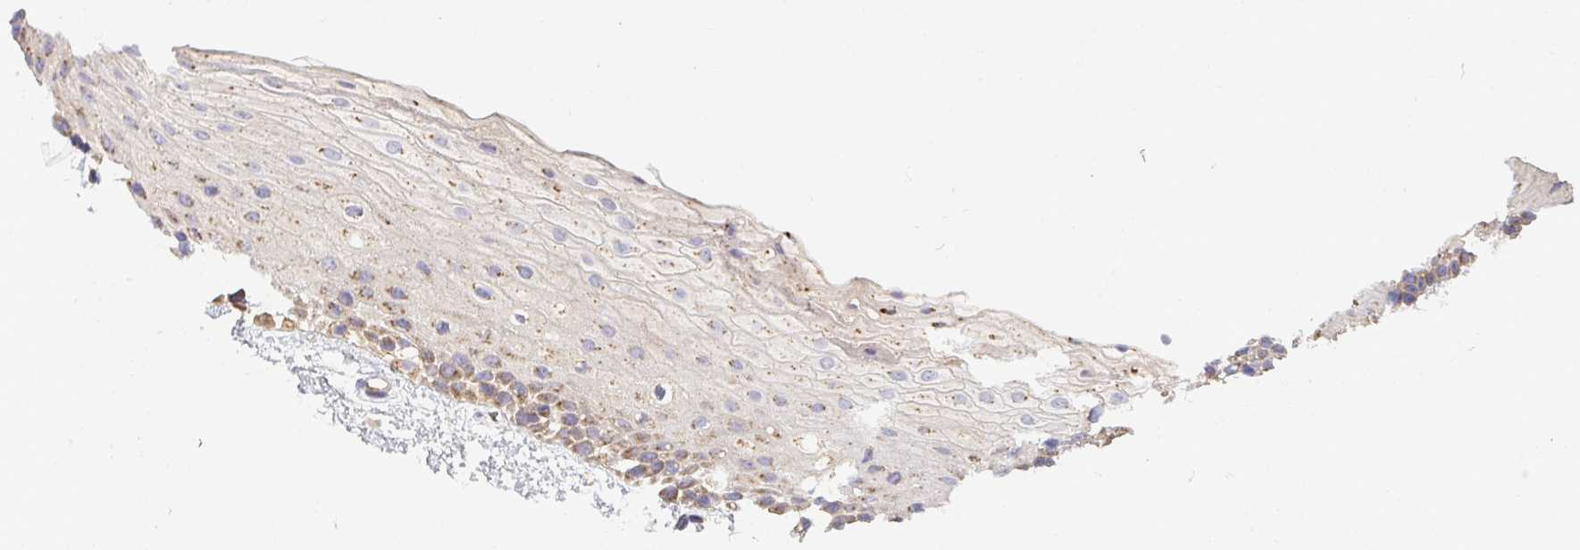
{"staining": {"intensity": "moderate", "quantity": "<25%", "location": "cytoplasmic/membranous"}, "tissue": "oral mucosa", "cell_type": "Squamous epithelial cells", "image_type": "normal", "snomed": [{"axis": "morphology", "description": "Normal tissue, NOS"}, {"axis": "topography", "description": "Oral tissue"}], "caption": "This is an image of IHC staining of normal oral mucosa, which shows moderate expression in the cytoplasmic/membranous of squamous epithelial cells.", "gene": "TM9SF4", "patient": {"sex": "female", "age": 82}}